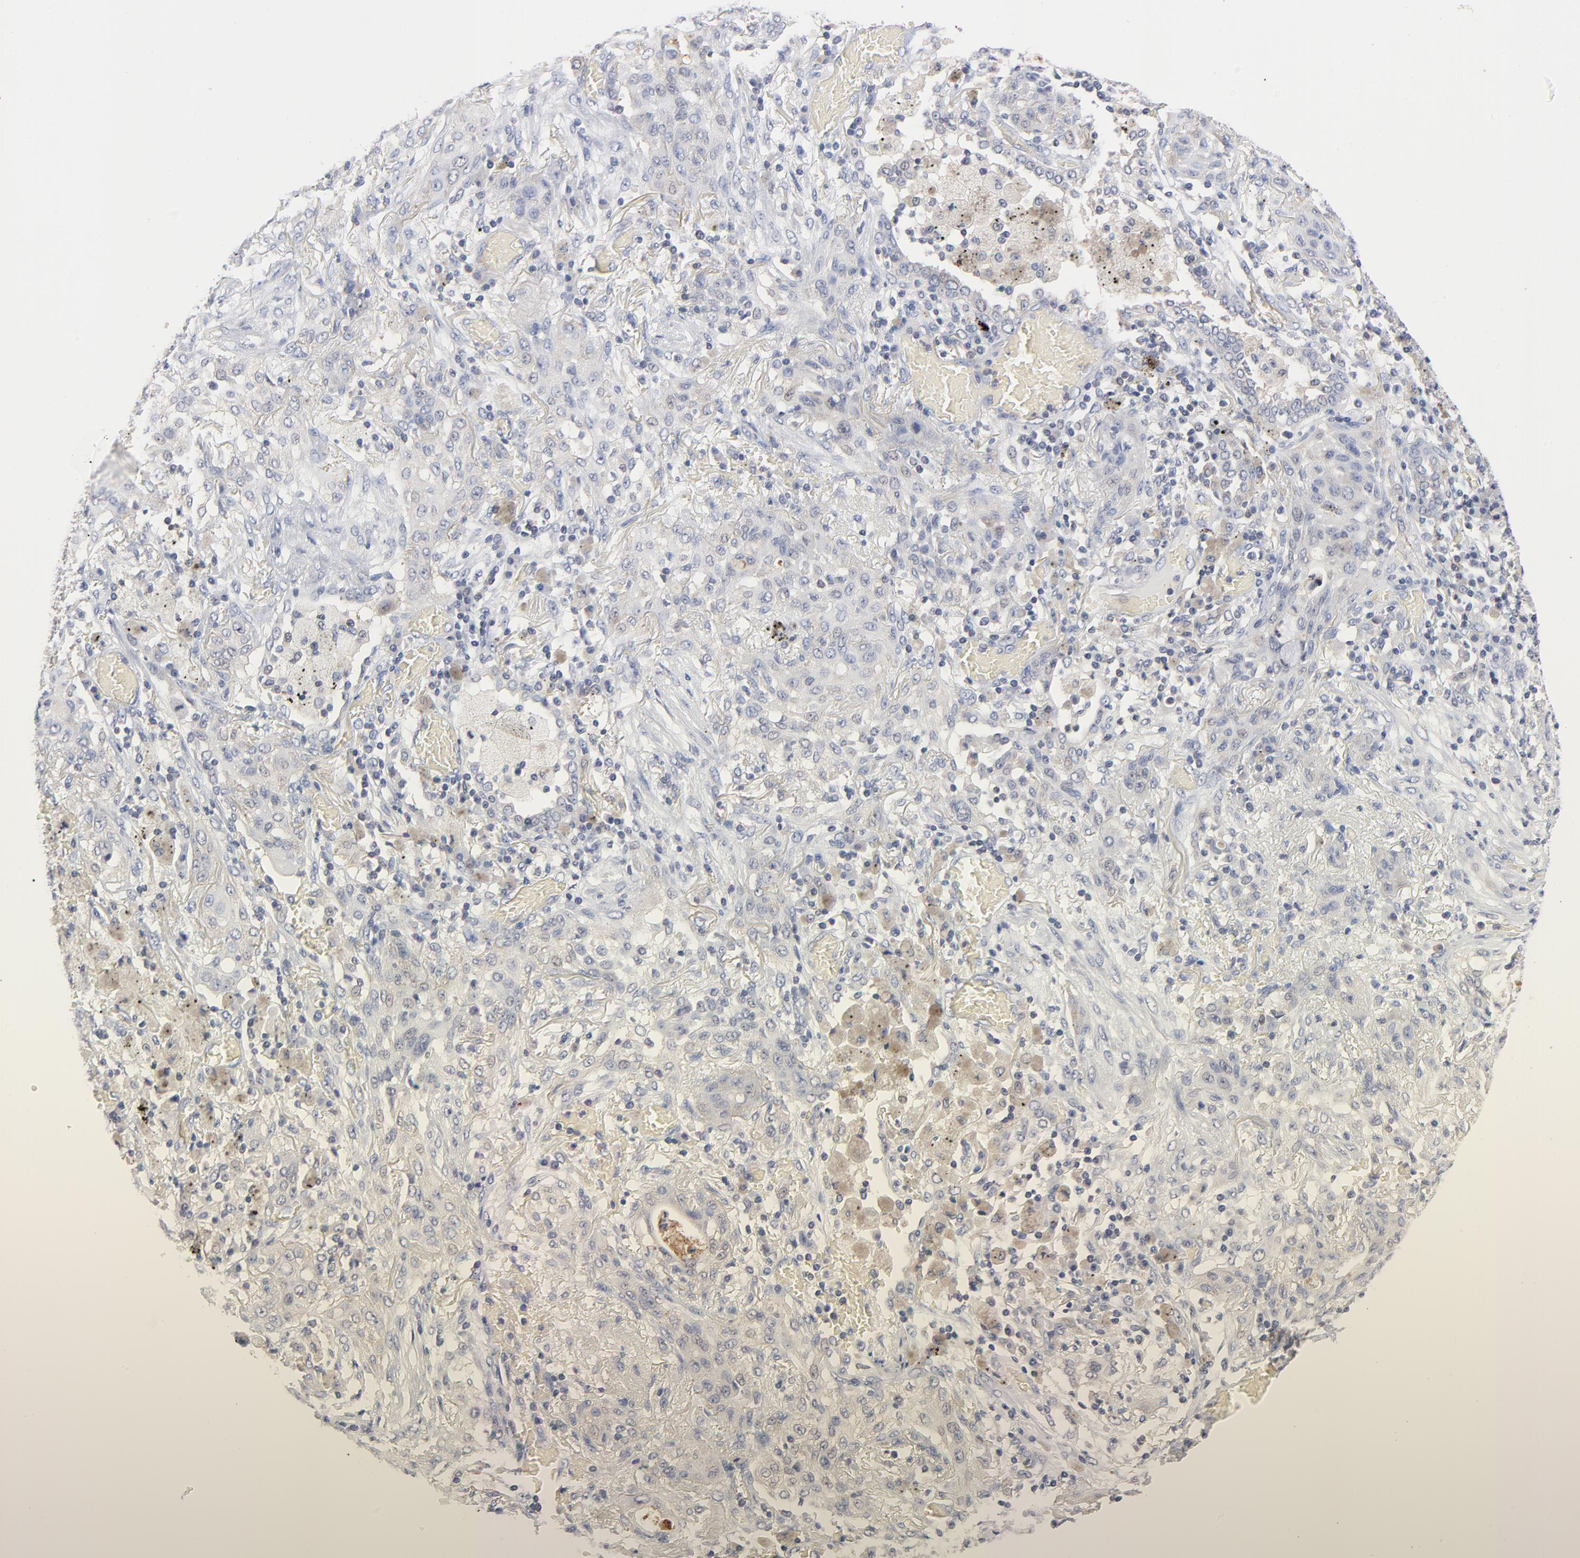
{"staining": {"intensity": "negative", "quantity": "none", "location": "none"}, "tissue": "lung cancer", "cell_type": "Tumor cells", "image_type": "cancer", "snomed": [{"axis": "morphology", "description": "Squamous cell carcinoma, NOS"}, {"axis": "topography", "description": "Lung"}], "caption": "Histopathology image shows no significant protein staining in tumor cells of lung squamous cell carcinoma.", "gene": "CAB39L", "patient": {"sex": "female", "age": 47}}